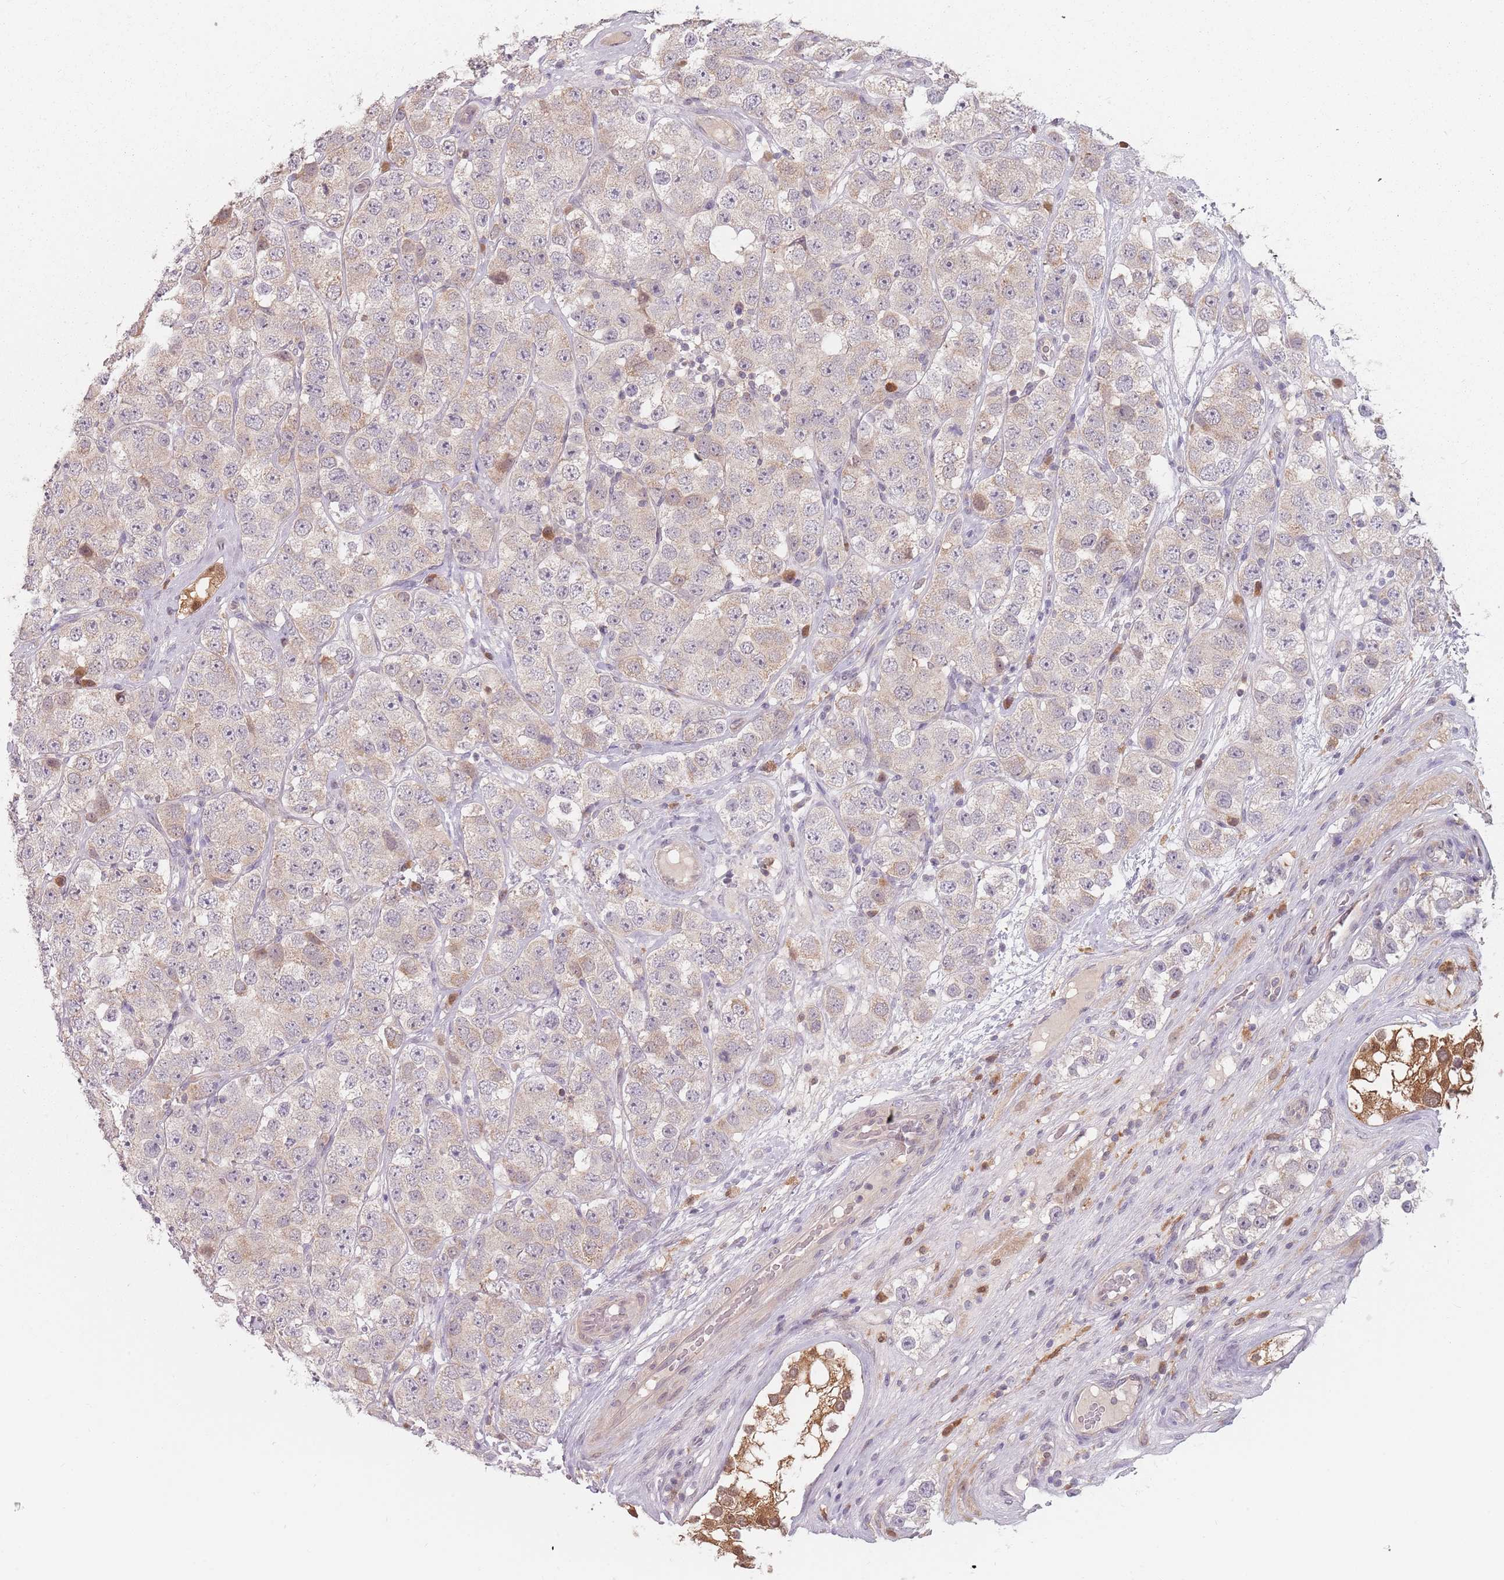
{"staining": {"intensity": "negative", "quantity": "none", "location": "none"}, "tissue": "testis cancer", "cell_type": "Tumor cells", "image_type": "cancer", "snomed": [{"axis": "morphology", "description": "Seminoma, NOS"}, {"axis": "topography", "description": "Testis"}], "caption": "Testis seminoma stained for a protein using immunohistochemistry (IHC) demonstrates no expression tumor cells.", "gene": "NAXE", "patient": {"sex": "male", "age": 28}}